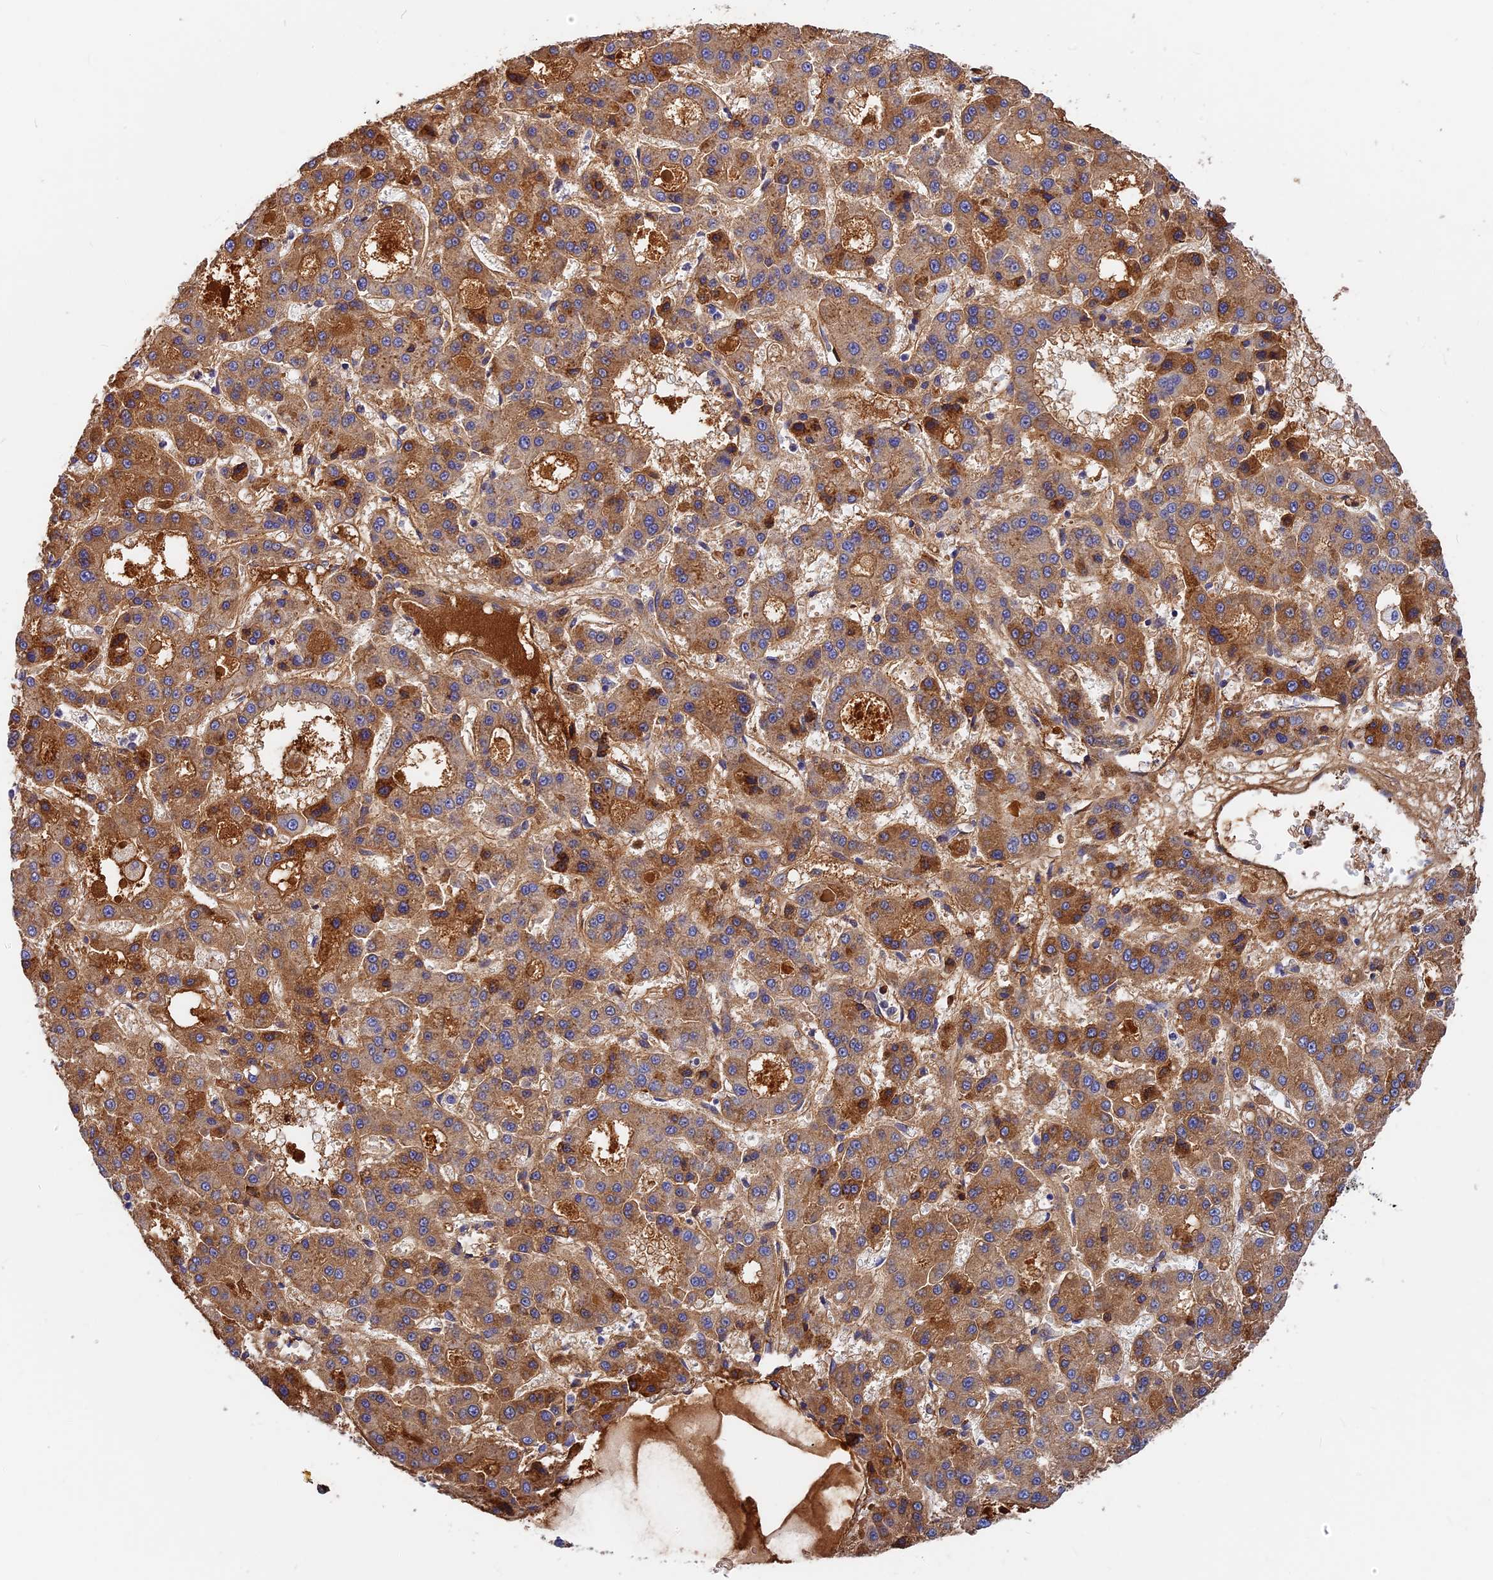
{"staining": {"intensity": "moderate", "quantity": ">75%", "location": "cytoplasmic/membranous"}, "tissue": "liver cancer", "cell_type": "Tumor cells", "image_type": "cancer", "snomed": [{"axis": "morphology", "description": "Carcinoma, Hepatocellular, NOS"}, {"axis": "topography", "description": "Liver"}], "caption": "Immunohistochemistry (DAB (3,3'-diaminobenzidine)) staining of hepatocellular carcinoma (liver) reveals moderate cytoplasmic/membranous protein positivity in approximately >75% of tumor cells.", "gene": "ITIH1", "patient": {"sex": "male", "age": 70}}